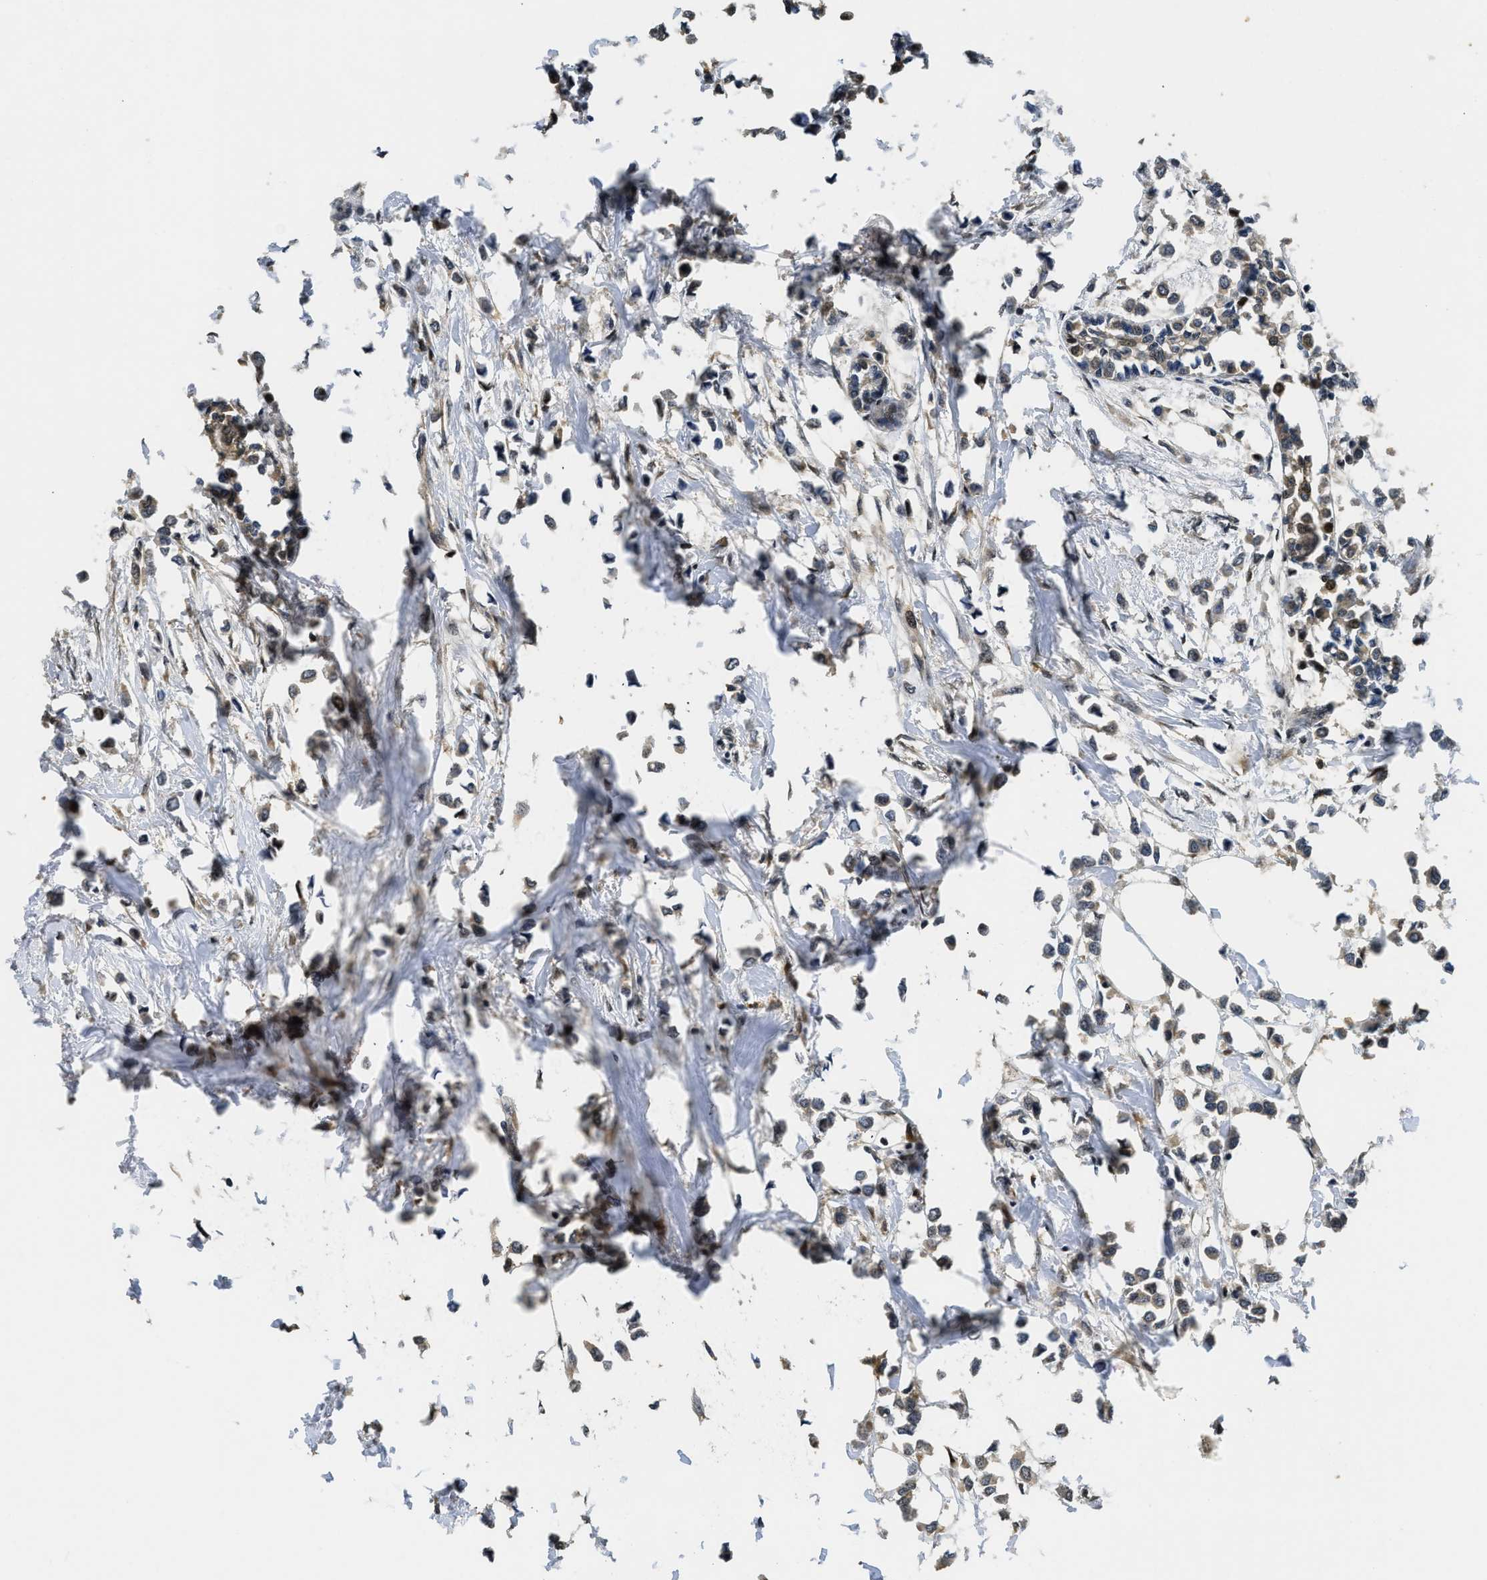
{"staining": {"intensity": "weak", "quantity": ">75%", "location": "cytoplasmic/membranous"}, "tissue": "breast cancer", "cell_type": "Tumor cells", "image_type": "cancer", "snomed": [{"axis": "morphology", "description": "Lobular carcinoma"}, {"axis": "topography", "description": "Breast"}], "caption": "Tumor cells exhibit weak cytoplasmic/membranous positivity in approximately >75% of cells in breast cancer (lobular carcinoma).", "gene": "ADSL", "patient": {"sex": "female", "age": 51}}